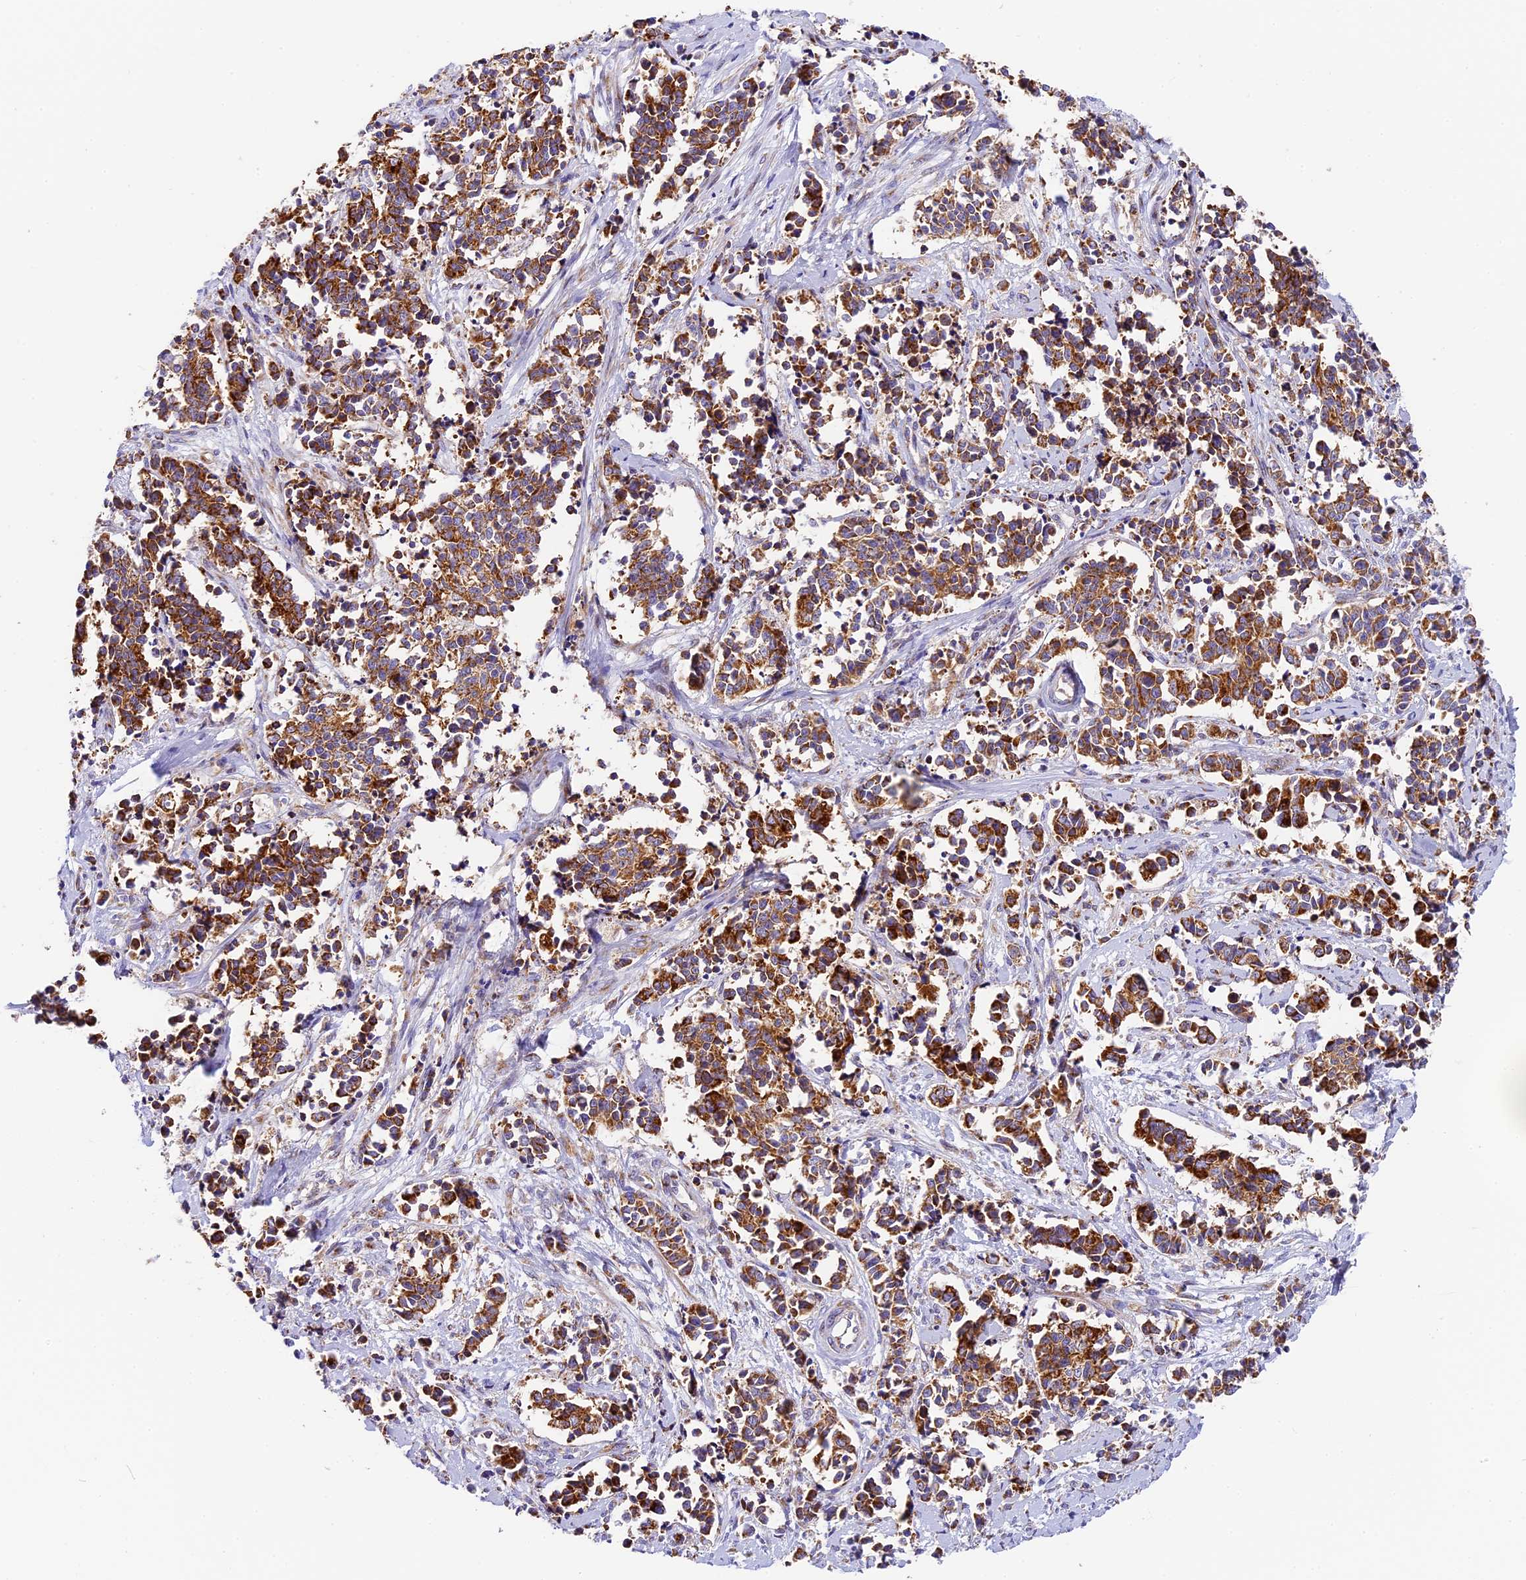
{"staining": {"intensity": "moderate", "quantity": ">75%", "location": "cytoplasmic/membranous"}, "tissue": "cervical cancer", "cell_type": "Tumor cells", "image_type": "cancer", "snomed": [{"axis": "morphology", "description": "Normal tissue, NOS"}, {"axis": "morphology", "description": "Squamous cell carcinoma, NOS"}, {"axis": "topography", "description": "Cervix"}], "caption": "Tumor cells display moderate cytoplasmic/membranous staining in approximately >75% of cells in cervical cancer (squamous cell carcinoma). (DAB (3,3'-diaminobenzidine) = brown stain, brightfield microscopy at high magnification).", "gene": "MRAS", "patient": {"sex": "female", "age": 35}}